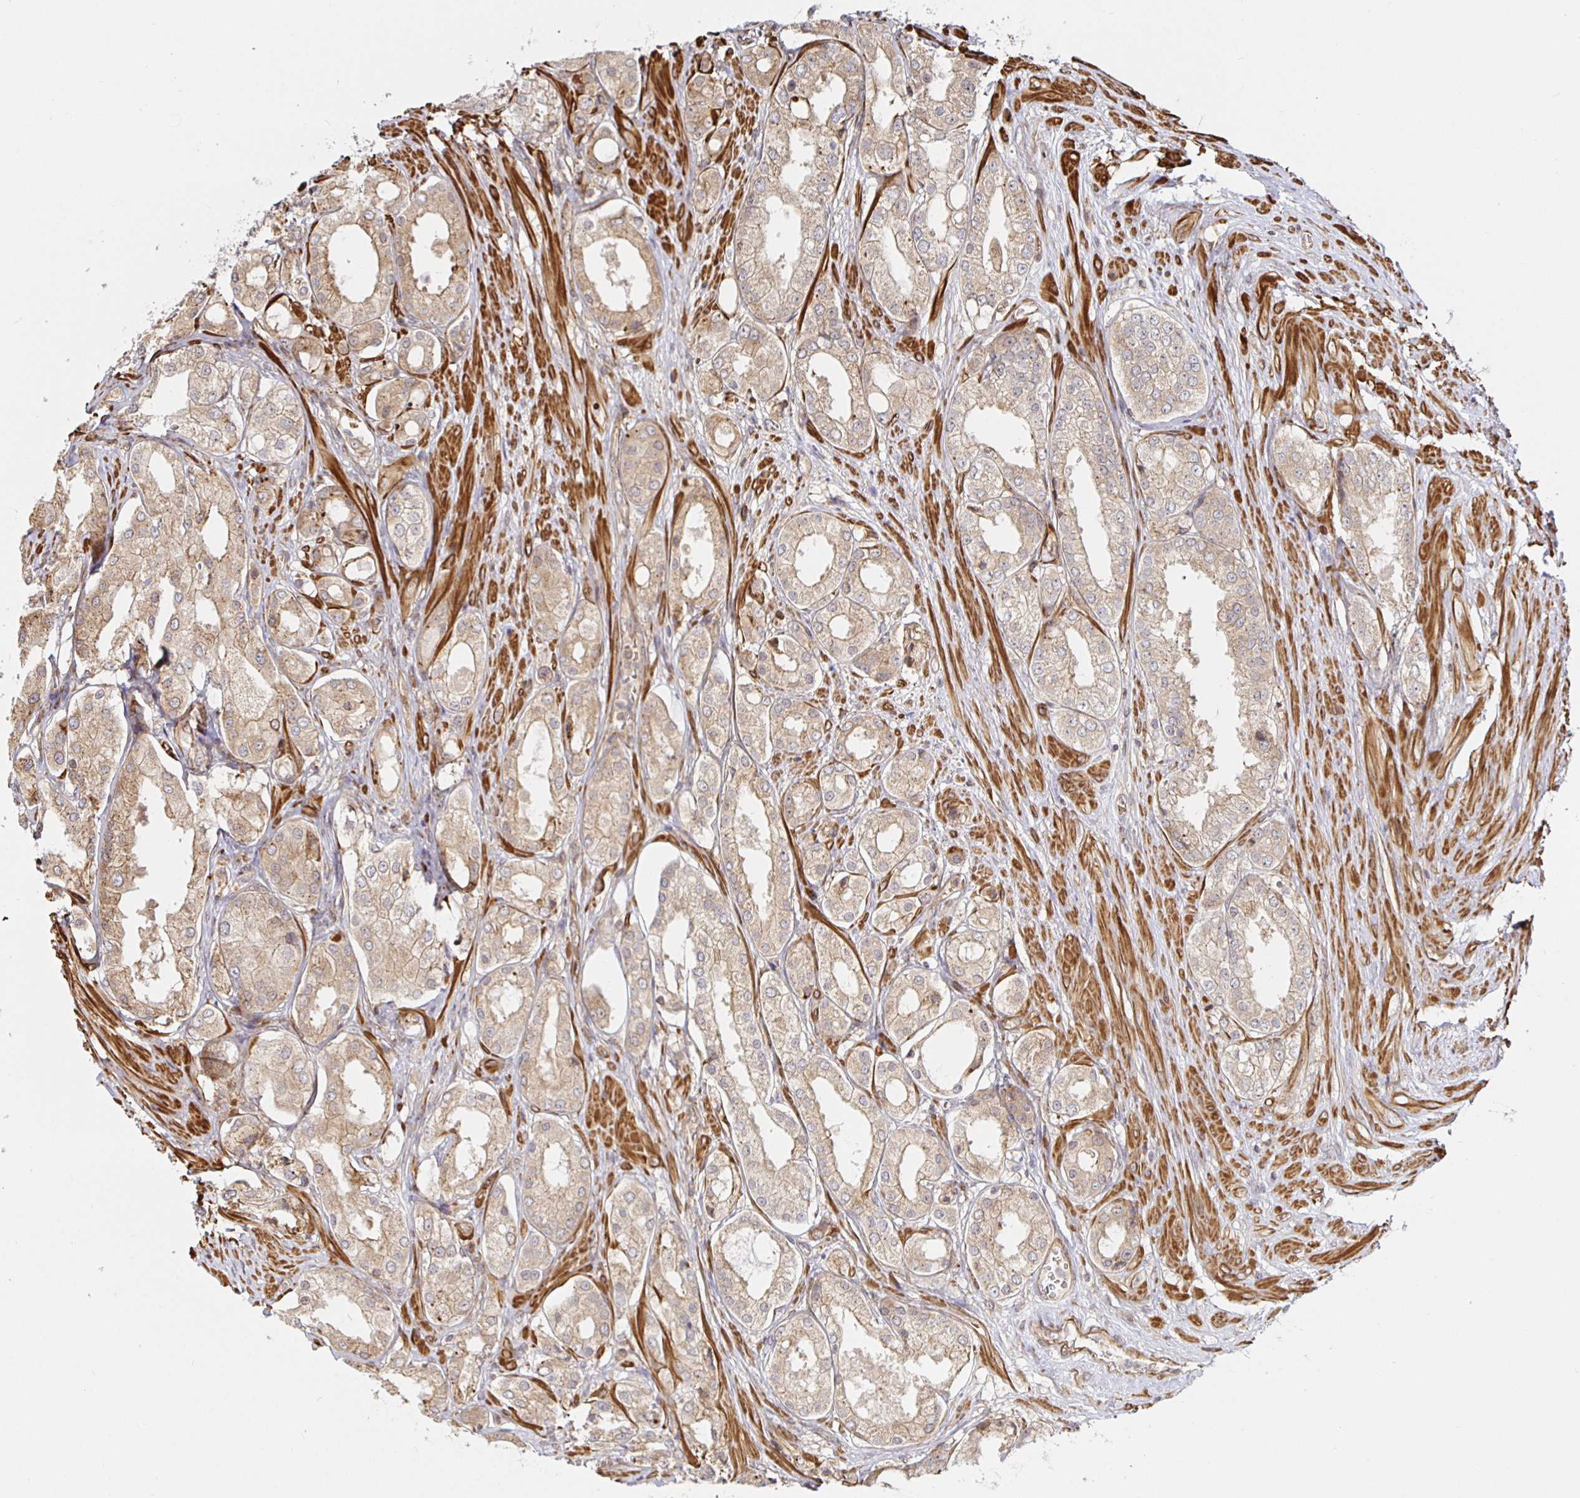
{"staining": {"intensity": "weak", "quantity": ">75%", "location": "cytoplasmic/membranous"}, "tissue": "prostate cancer", "cell_type": "Tumor cells", "image_type": "cancer", "snomed": [{"axis": "morphology", "description": "Adenocarcinoma, Low grade"}, {"axis": "topography", "description": "Prostate"}], "caption": "This is a photomicrograph of immunohistochemistry staining of low-grade adenocarcinoma (prostate), which shows weak positivity in the cytoplasmic/membranous of tumor cells.", "gene": "STRAP", "patient": {"sex": "male", "age": 68}}